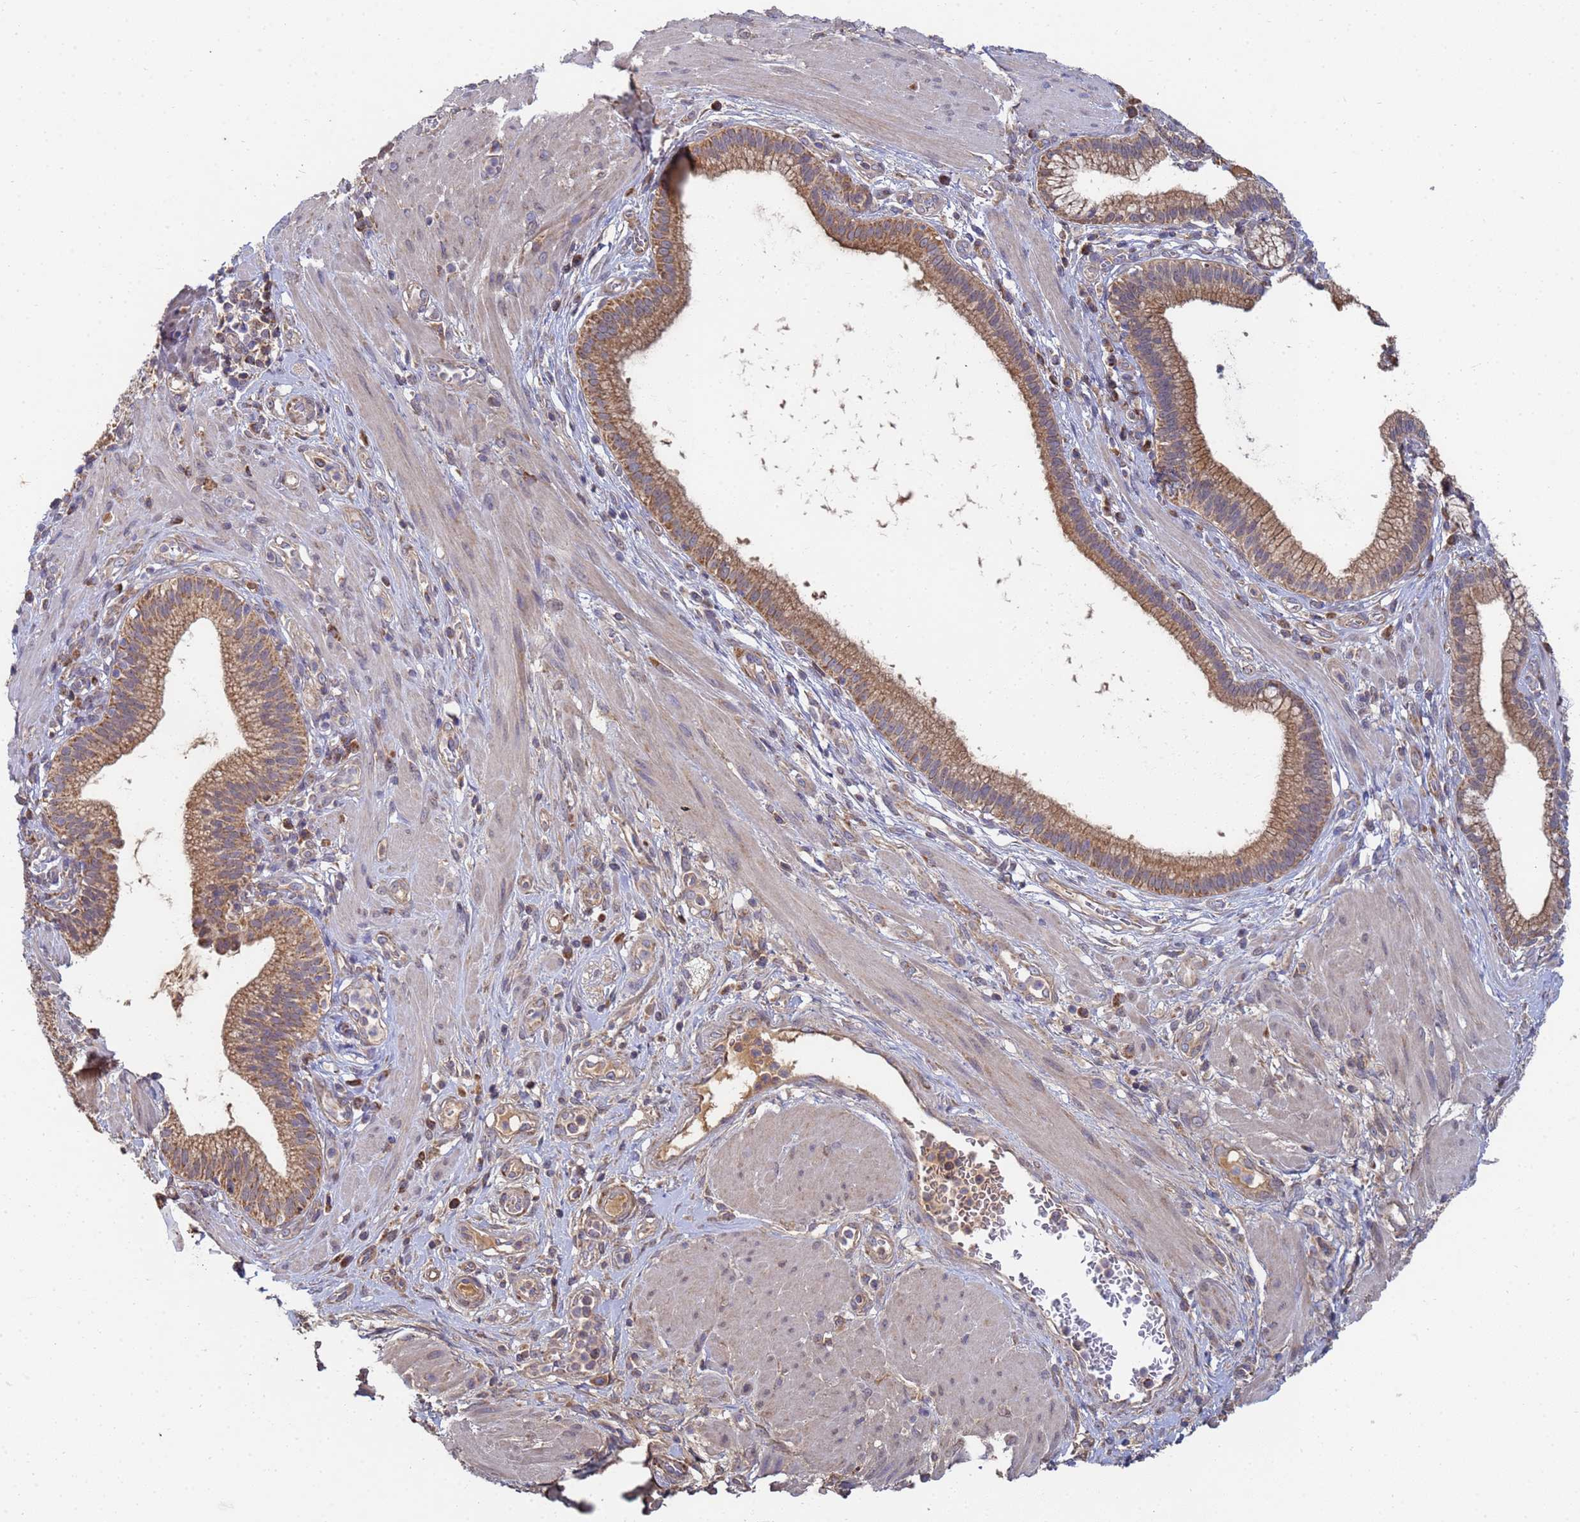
{"staining": {"intensity": "moderate", "quantity": ">75%", "location": "cytoplasmic/membranous"}, "tissue": "pancreatic cancer", "cell_type": "Tumor cells", "image_type": "cancer", "snomed": [{"axis": "morphology", "description": "Adenocarcinoma, NOS"}, {"axis": "topography", "description": "Pancreas"}], "caption": "Adenocarcinoma (pancreatic) stained with DAB IHC reveals medium levels of moderate cytoplasmic/membranous expression in about >75% of tumor cells. The protein is stained brown, and the nuclei are stained in blue (DAB (3,3'-diaminobenzidine) IHC with brightfield microscopy, high magnification).", "gene": "C5orf34", "patient": {"sex": "male", "age": 72}}